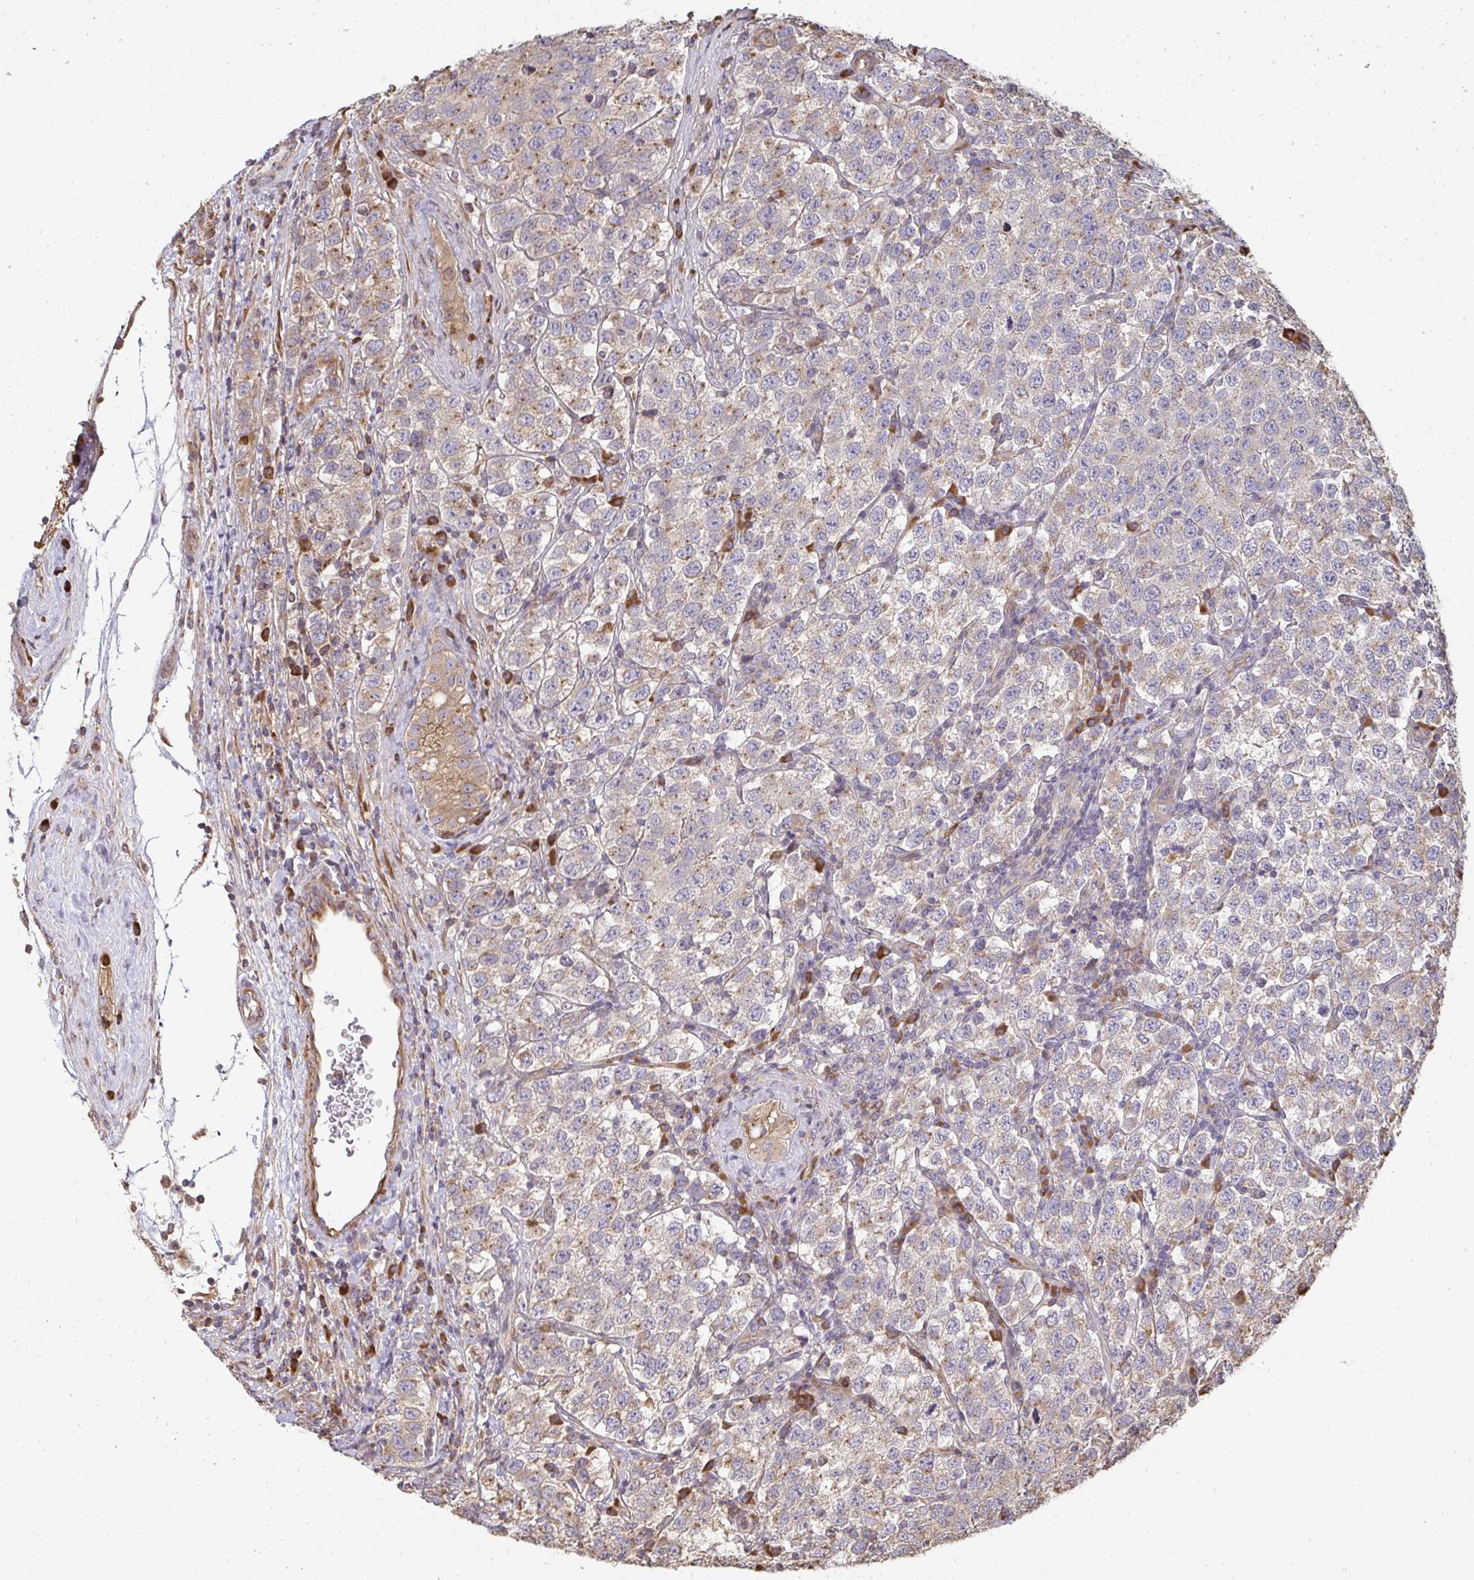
{"staining": {"intensity": "weak", "quantity": ">75%", "location": "cytoplasmic/membranous"}, "tissue": "testis cancer", "cell_type": "Tumor cells", "image_type": "cancer", "snomed": [{"axis": "morphology", "description": "Seminoma, NOS"}, {"axis": "topography", "description": "Testis"}], "caption": "An image of human testis cancer (seminoma) stained for a protein shows weak cytoplasmic/membranous brown staining in tumor cells. (DAB IHC with brightfield microscopy, high magnification).", "gene": "ZFYVE28", "patient": {"sex": "male", "age": 34}}